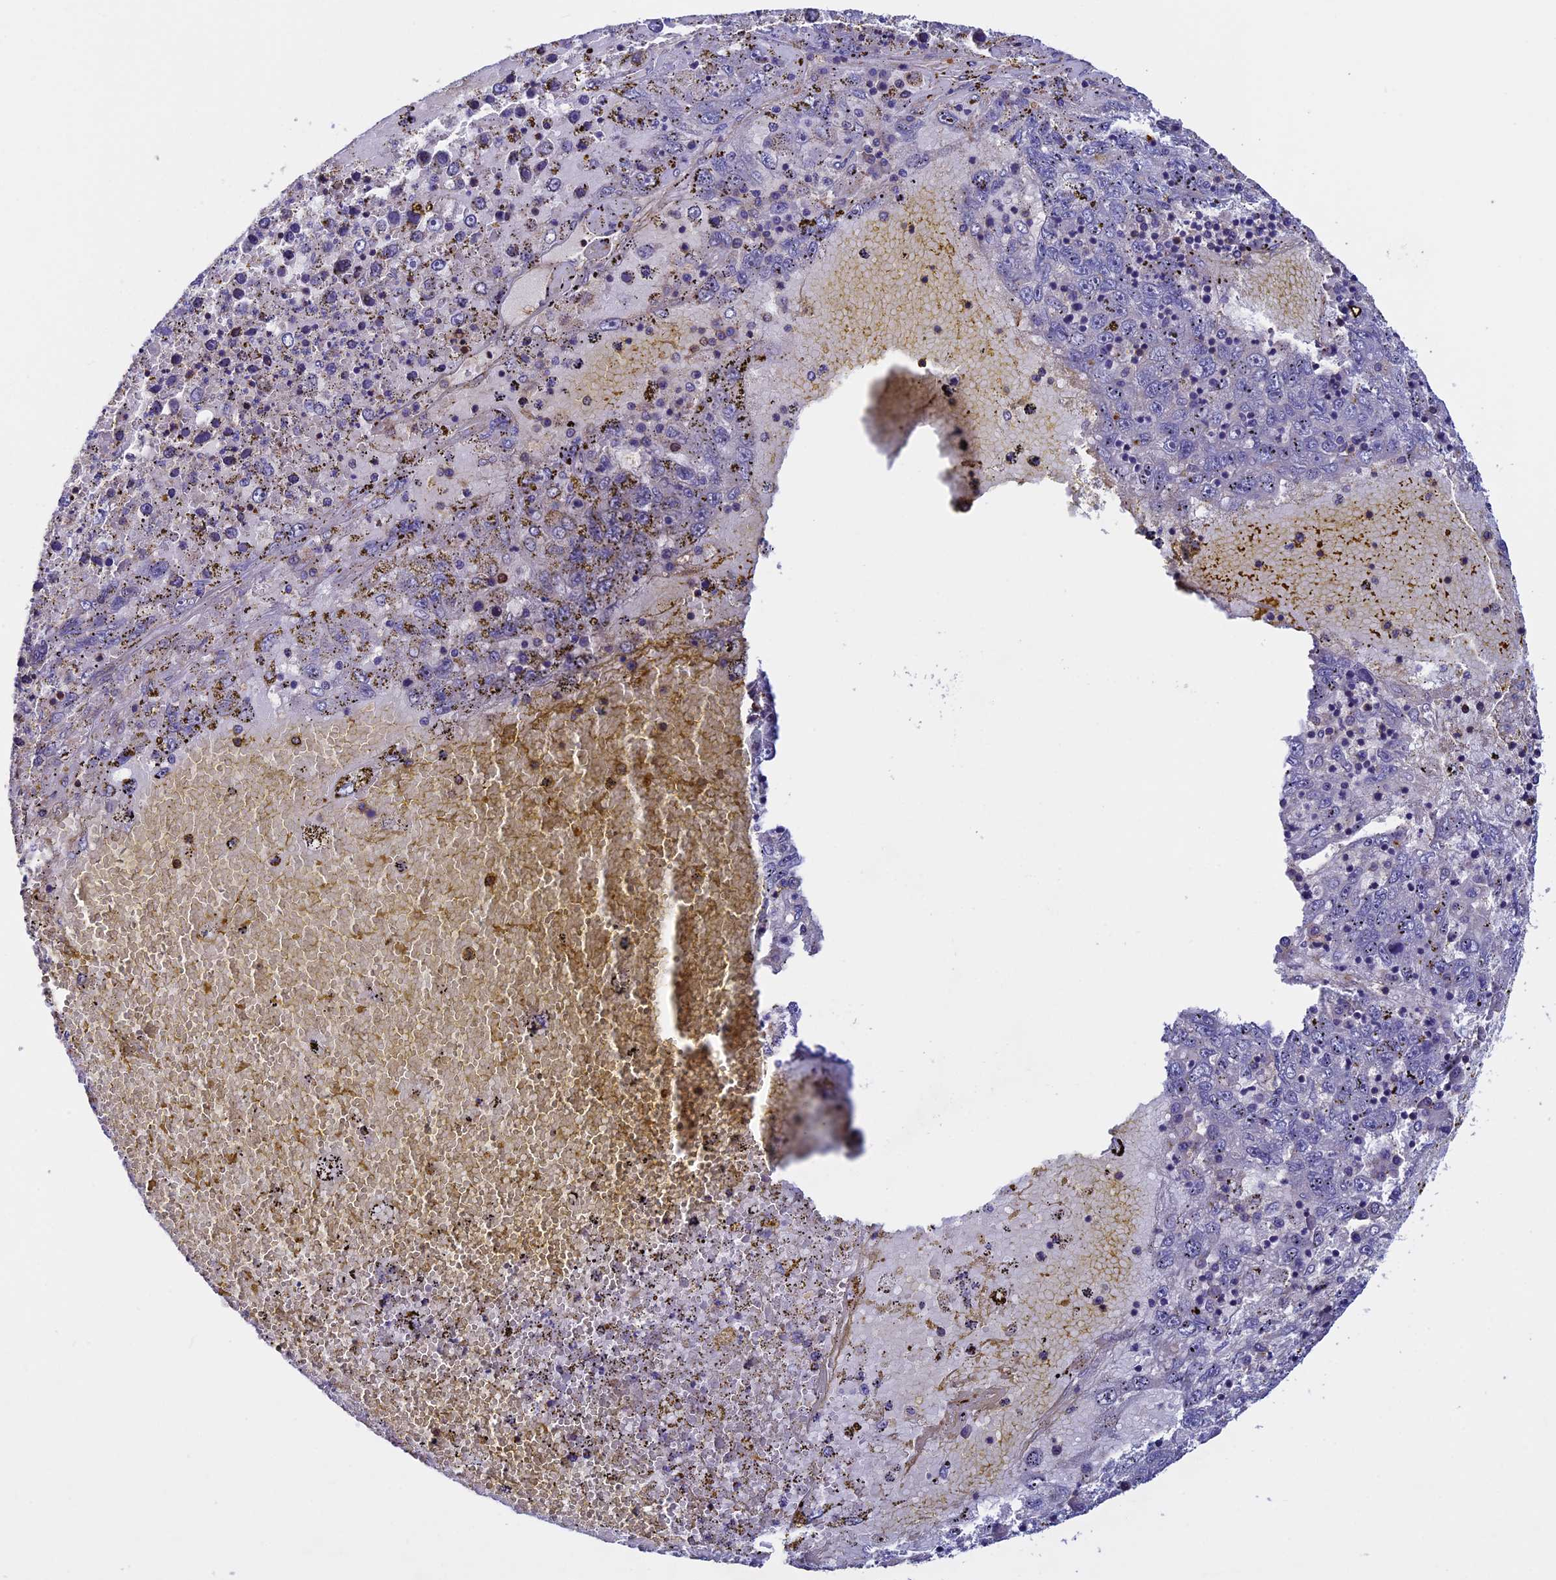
{"staining": {"intensity": "negative", "quantity": "none", "location": "none"}, "tissue": "liver cancer", "cell_type": "Tumor cells", "image_type": "cancer", "snomed": [{"axis": "morphology", "description": "Carcinoma, Hepatocellular, NOS"}, {"axis": "topography", "description": "Liver"}], "caption": "Tumor cells are negative for protein expression in human liver hepatocellular carcinoma.", "gene": "SLC9A5", "patient": {"sex": "male", "age": 49}}